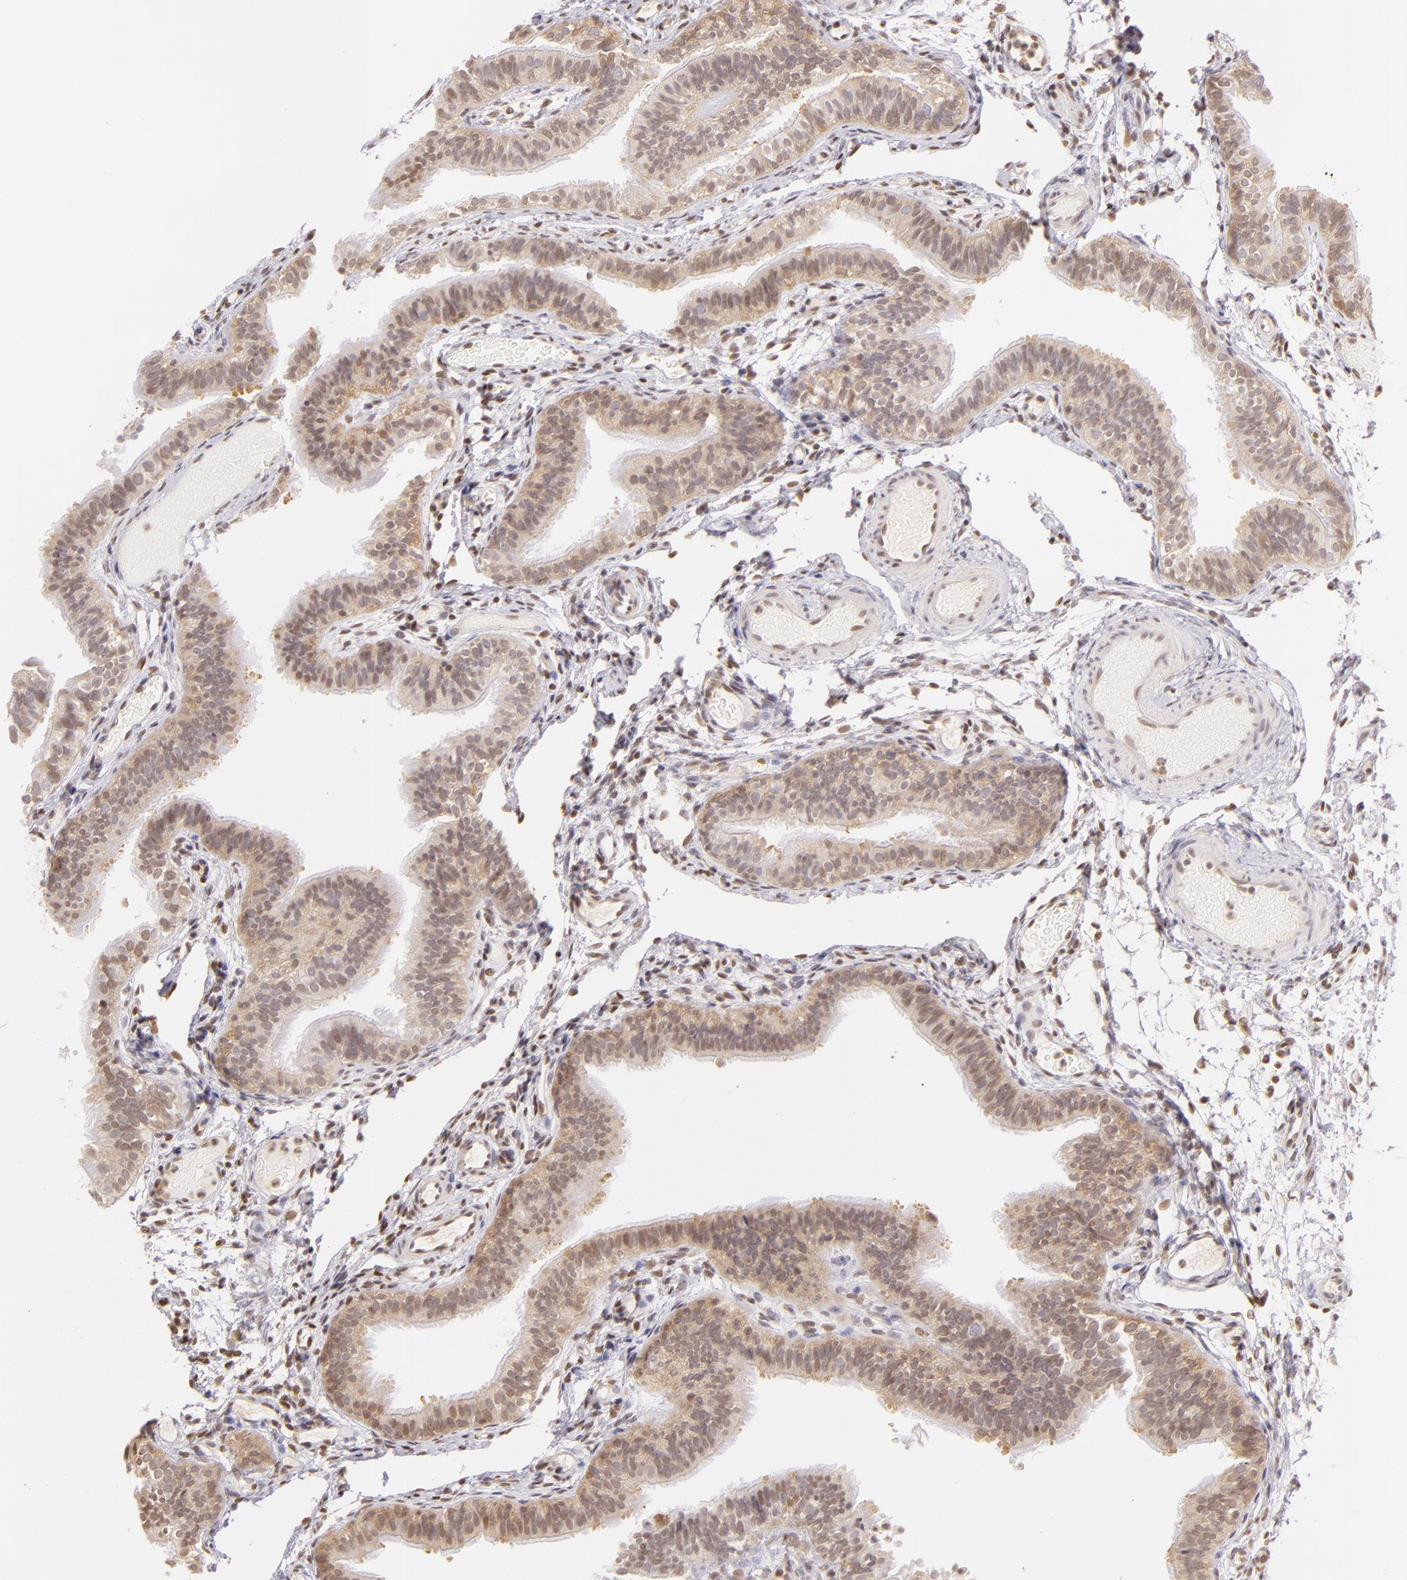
{"staining": {"intensity": "moderate", "quantity": ">75%", "location": "cytoplasmic/membranous,nuclear"}, "tissue": "fallopian tube", "cell_type": "Glandular cells", "image_type": "normal", "snomed": [{"axis": "morphology", "description": "Normal tissue, NOS"}, {"axis": "morphology", "description": "Dermoid, NOS"}, {"axis": "topography", "description": "Fallopian tube"}], "caption": "Fallopian tube stained for a protein exhibits moderate cytoplasmic/membranous,nuclear positivity in glandular cells. Immunohistochemistry (ihc) stains the protein of interest in brown and the nuclei are stained blue.", "gene": "ENSG00000290315", "patient": {"sex": "female", "age": 33}}